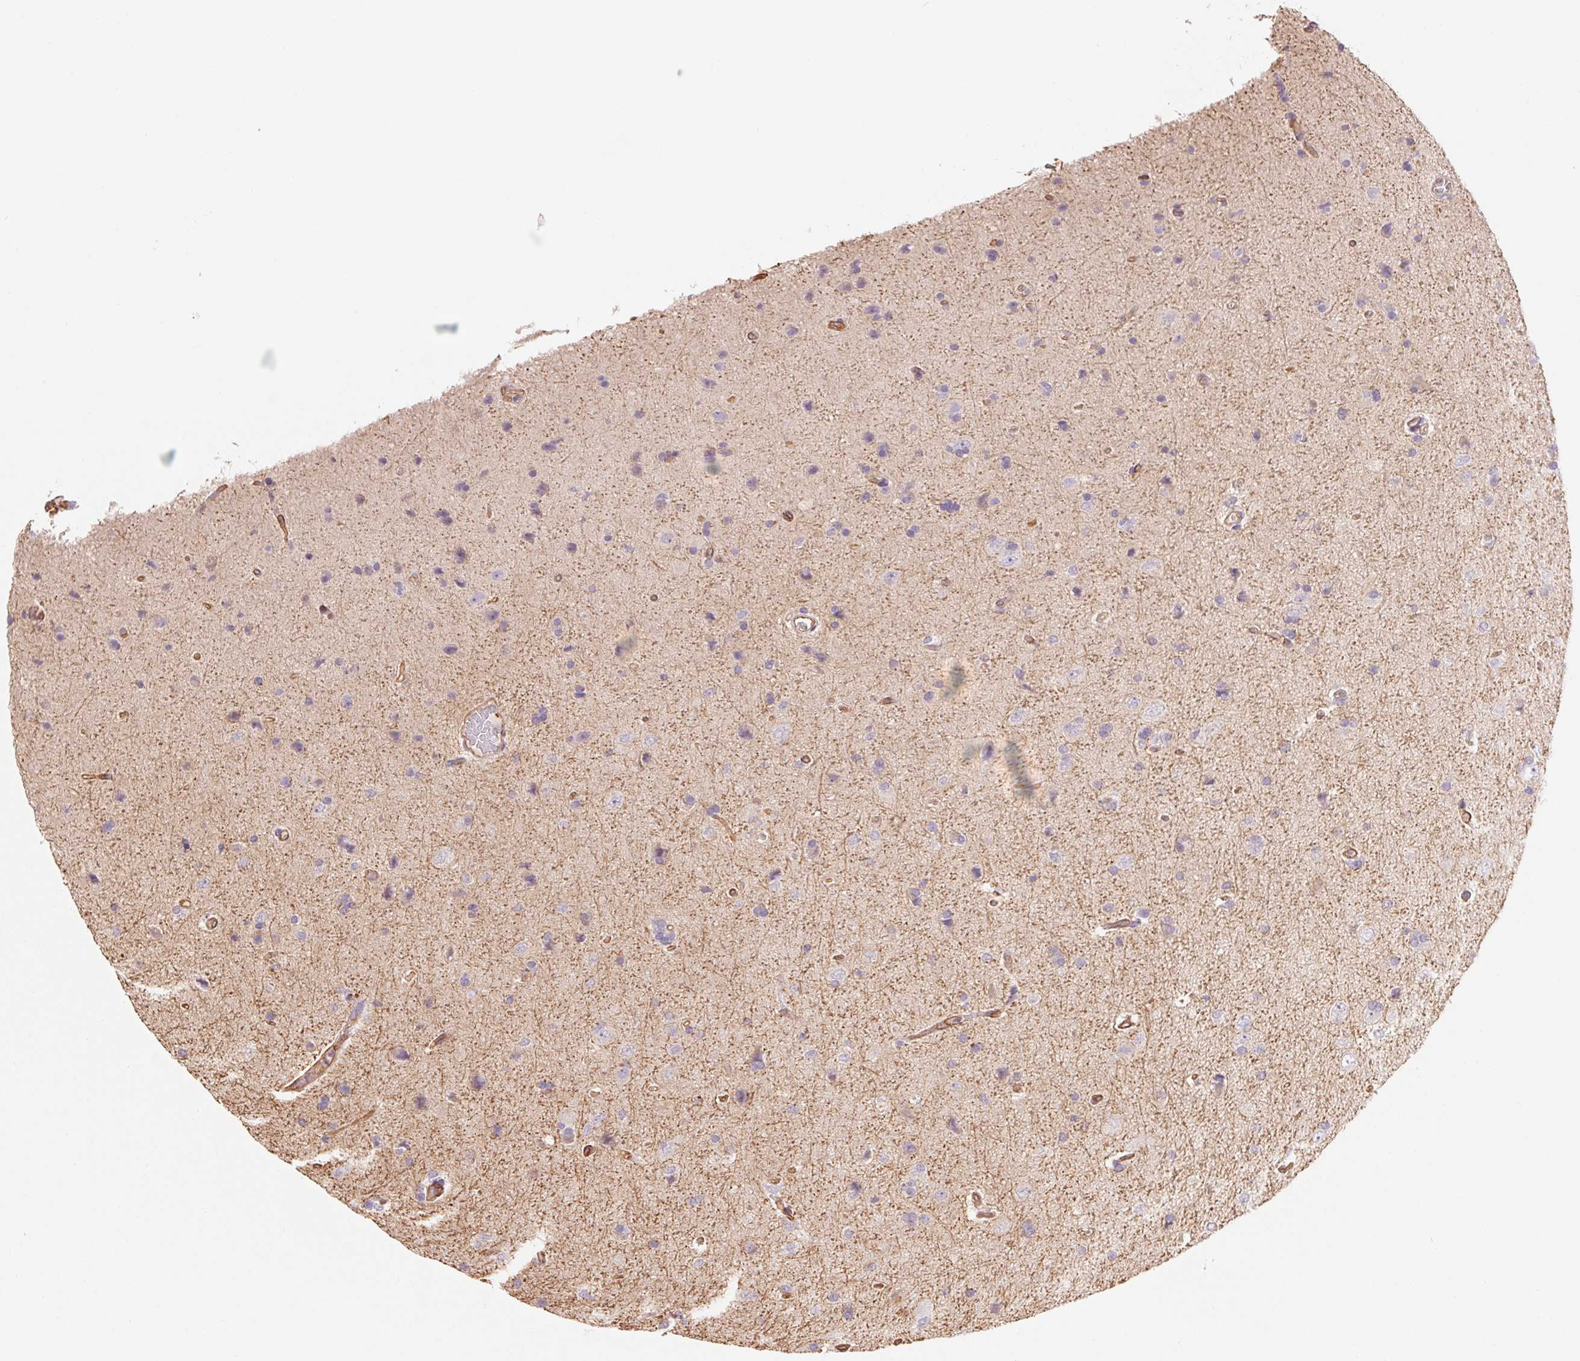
{"staining": {"intensity": "negative", "quantity": "none", "location": "none"}, "tissue": "glioma", "cell_type": "Tumor cells", "image_type": "cancer", "snomed": [{"axis": "morphology", "description": "Glioma, malignant, High grade"}, {"axis": "topography", "description": "Cerebral cortex"}], "caption": "IHC image of malignant glioma (high-grade) stained for a protein (brown), which demonstrates no staining in tumor cells.", "gene": "ANKRD13B", "patient": {"sex": "male", "age": 70}}